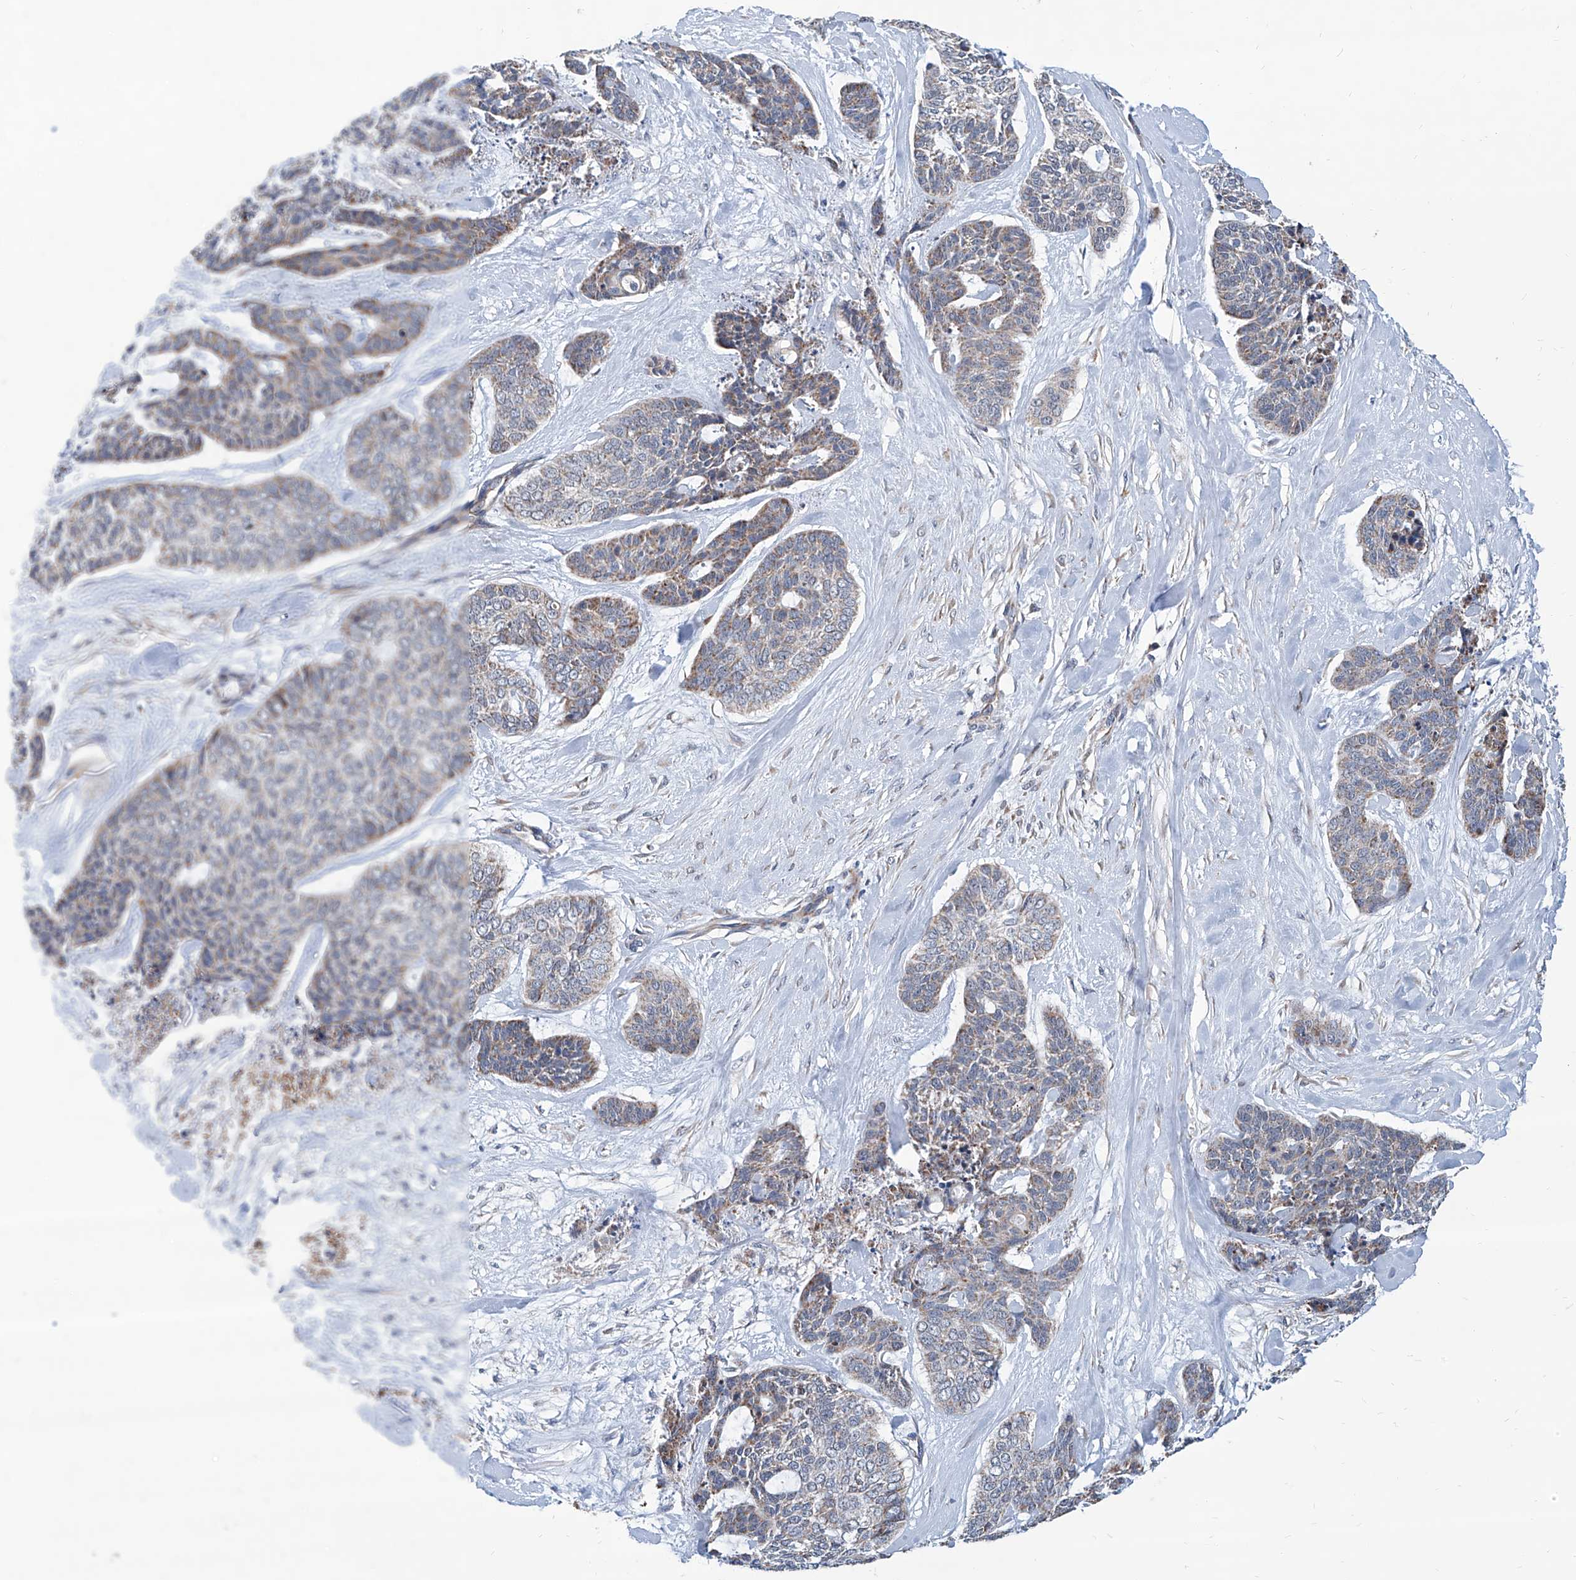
{"staining": {"intensity": "weak", "quantity": "25%-75%", "location": "cytoplasmic/membranous"}, "tissue": "skin cancer", "cell_type": "Tumor cells", "image_type": "cancer", "snomed": [{"axis": "morphology", "description": "Basal cell carcinoma"}, {"axis": "topography", "description": "Skin"}], "caption": "A photomicrograph of basal cell carcinoma (skin) stained for a protein shows weak cytoplasmic/membranous brown staining in tumor cells. (DAB (3,3'-diaminobenzidine) IHC, brown staining for protein, blue staining for nuclei).", "gene": "USP48", "patient": {"sex": "female", "age": 64}}